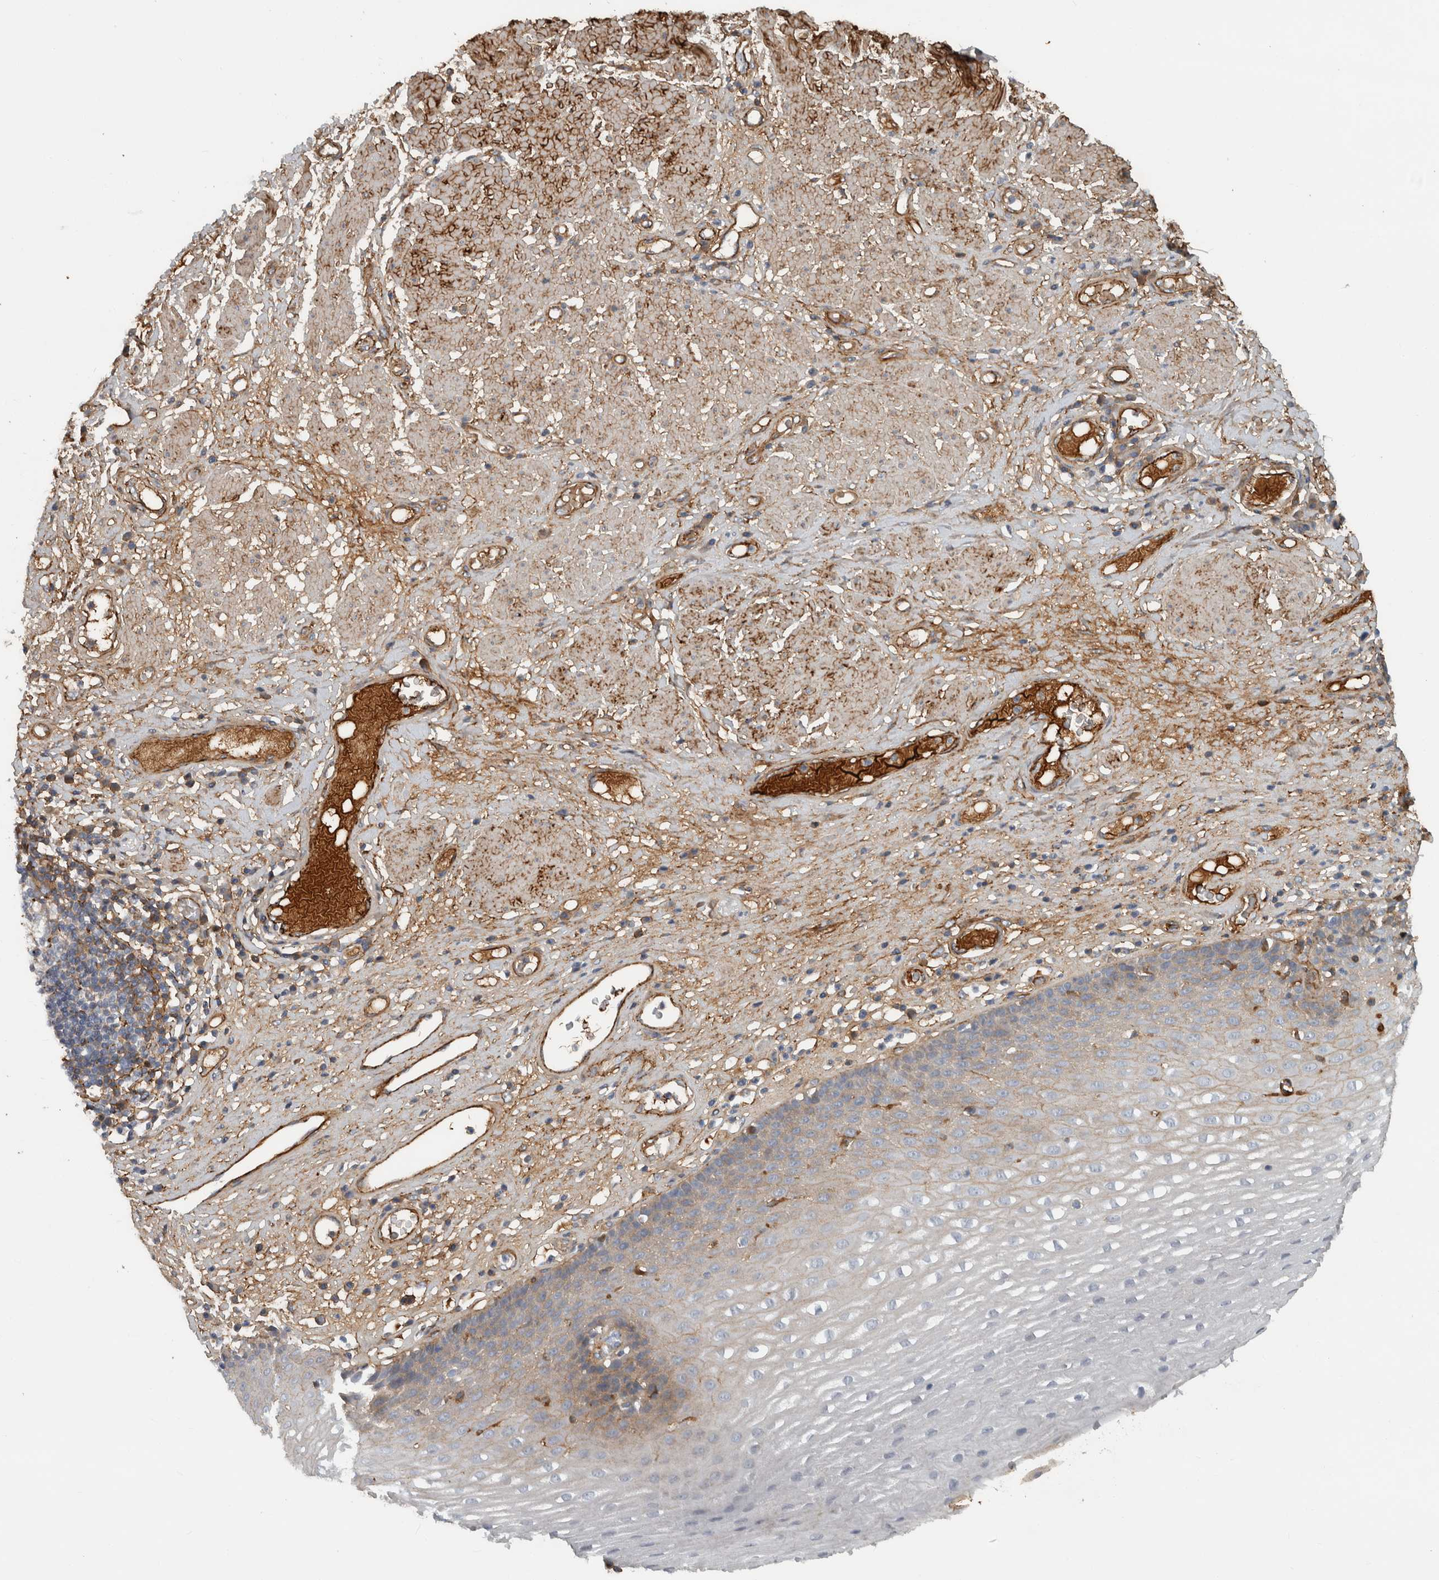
{"staining": {"intensity": "moderate", "quantity": "<25%", "location": "cytoplasmic/membranous"}, "tissue": "esophagus", "cell_type": "Squamous epithelial cells", "image_type": "normal", "snomed": [{"axis": "morphology", "description": "Normal tissue, NOS"}, {"axis": "morphology", "description": "Adenocarcinoma, NOS"}, {"axis": "topography", "description": "Esophagus"}], "caption": "A brown stain labels moderate cytoplasmic/membranous staining of a protein in squamous epithelial cells of unremarkable esophagus.", "gene": "FN1", "patient": {"sex": "male", "age": 62}}